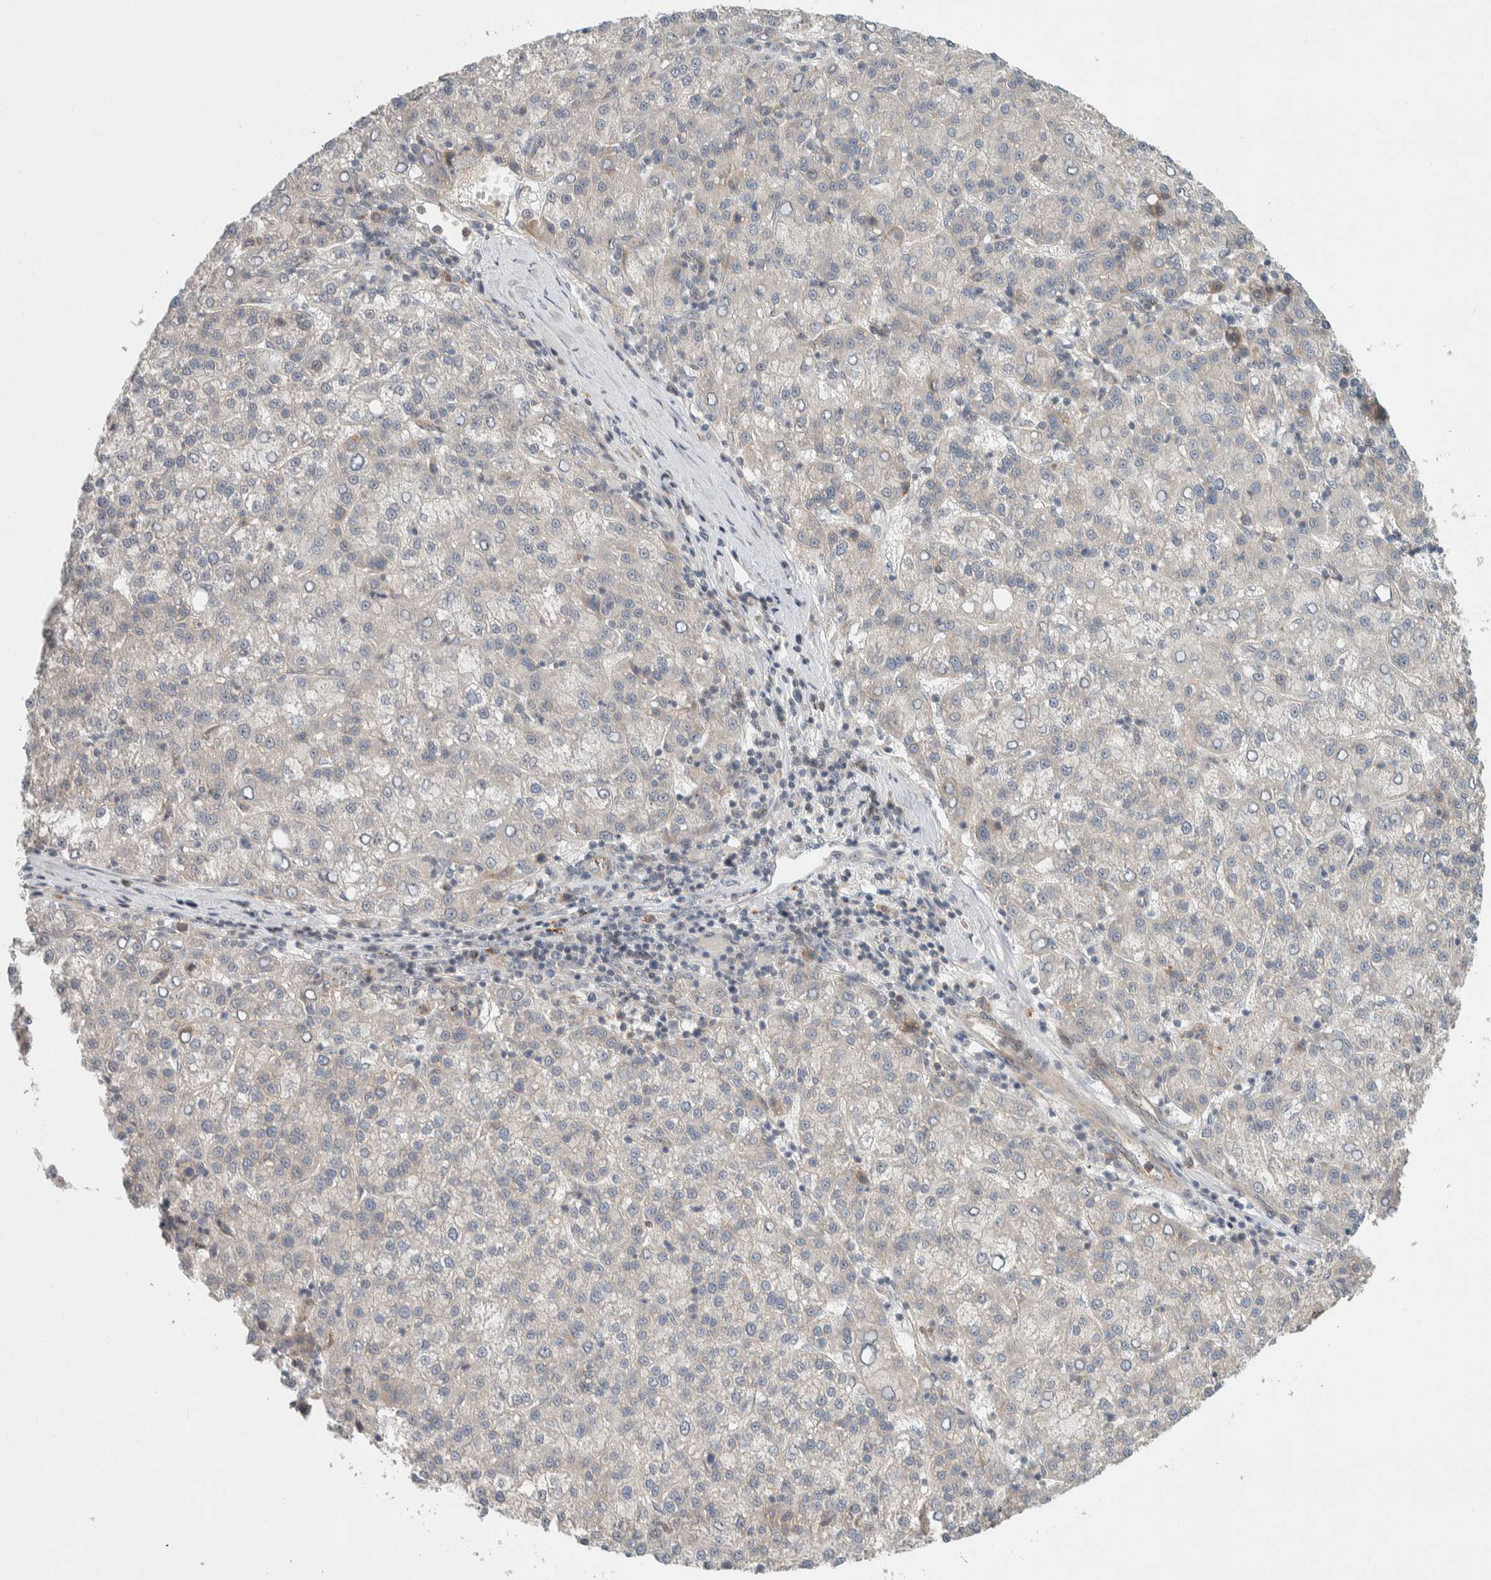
{"staining": {"intensity": "negative", "quantity": "none", "location": "none"}, "tissue": "liver cancer", "cell_type": "Tumor cells", "image_type": "cancer", "snomed": [{"axis": "morphology", "description": "Carcinoma, Hepatocellular, NOS"}, {"axis": "topography", "description": "Liver"}], "caption": "This micrograph is of liver cancer (hepatocellular carcinoma) stained with IHC to label a protein in brown with the nuclei are counter-stained blue. There is no positivity in tumor cells. Brightfield microscopy of immunohistochemistry stained with DAB (3,3'-diaminobenzidine) (brown) and hematoxylin (blue), captured at high magnification.", "gene": "DEPTOR", "patient": {"sex": "female", "age": 58}}